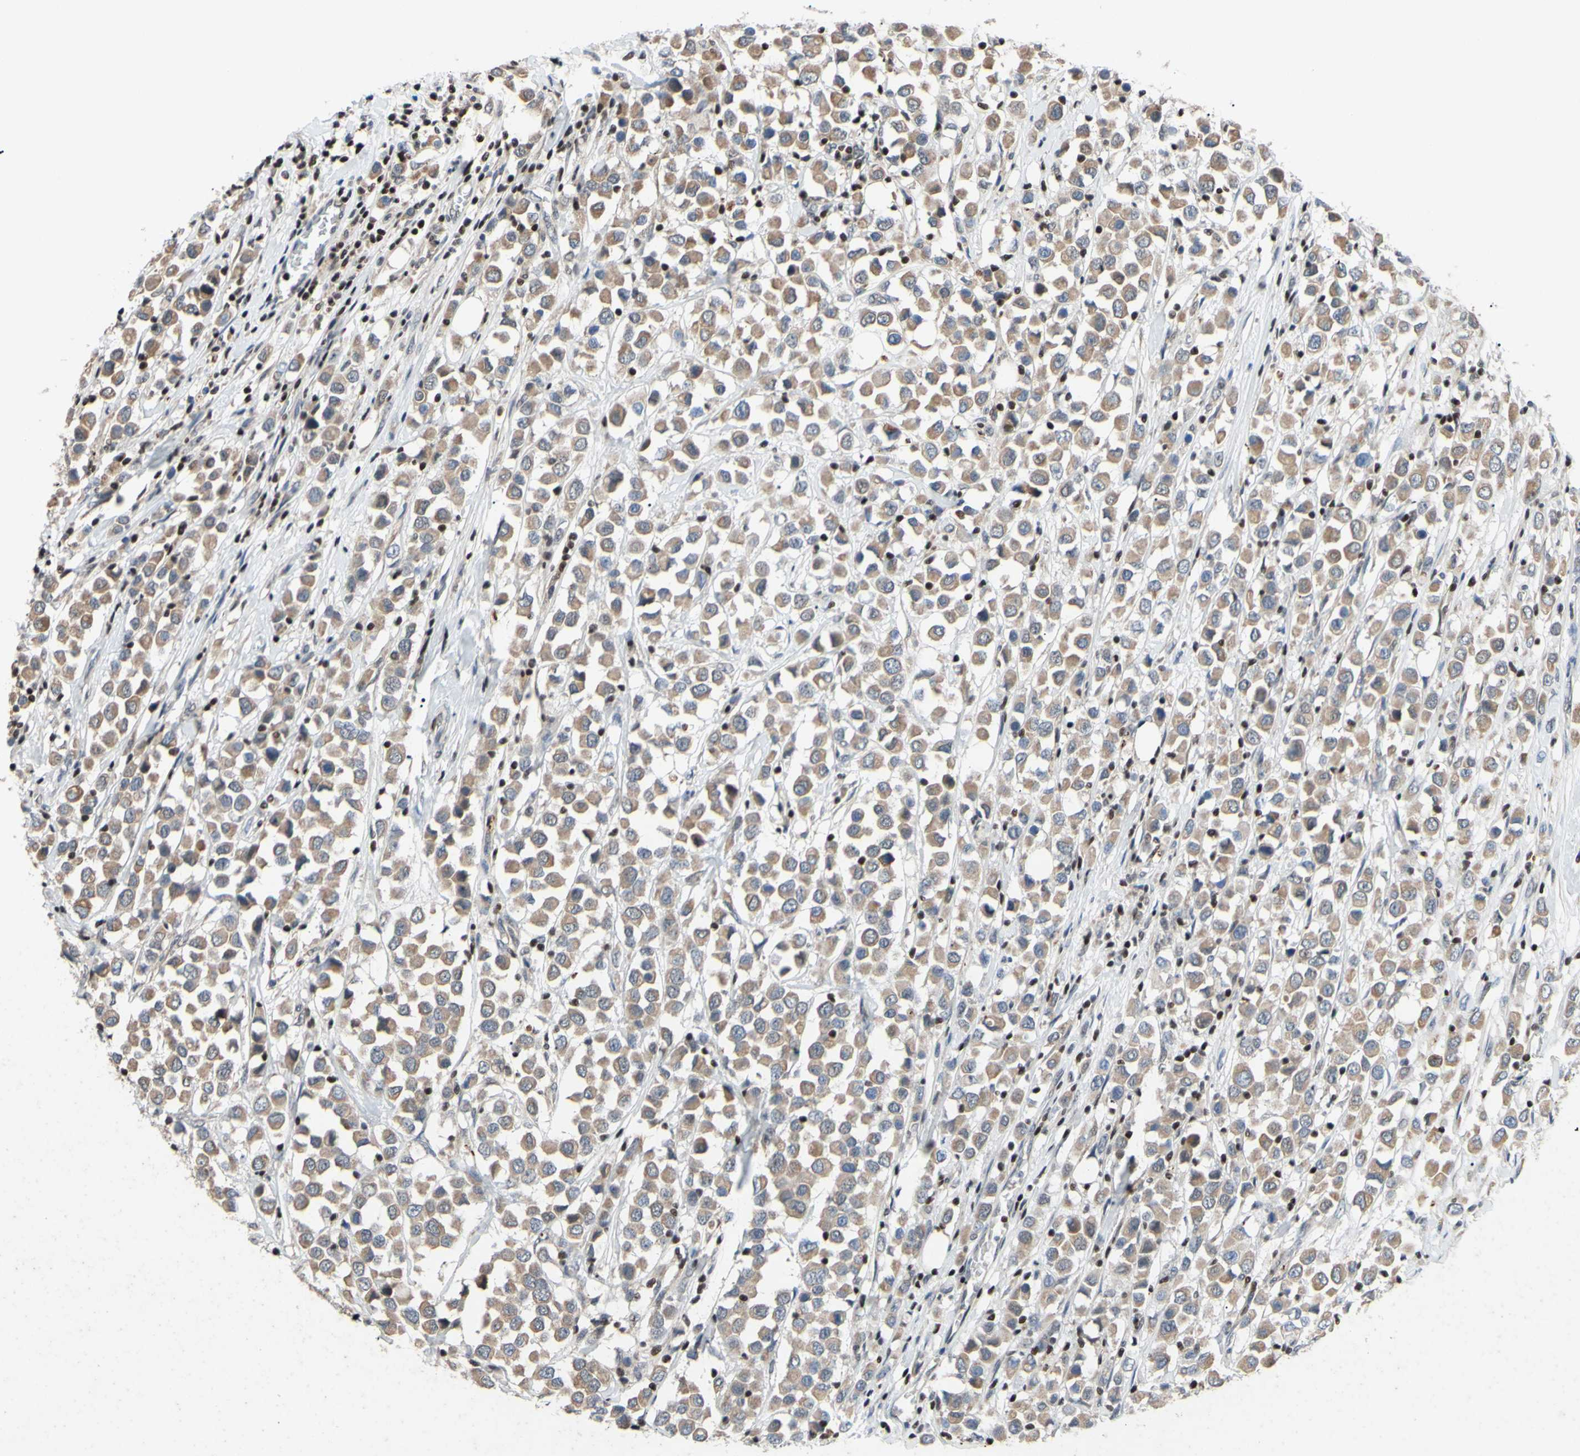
{"staining": {"intensity": "moderate", "quantity": ">75%", "location": "cytoplasmic/membranous"}, "tissue": "breast cancer", "cell_type": "Tumor cells", "image_type": "cancer", "snomed": [{"axis": "morphology", "description": "Duct carcinoma"}, {"axis": "topography", "description": "Breast"}], "caption": "This is a histology image of IHC staining of intraductal carcinoma (breast), which shows moderate expression in the cytoplasmic/membranous of tumor cells.", "gene": "SP4", "patient": {"sex": "female", "age": 61}}